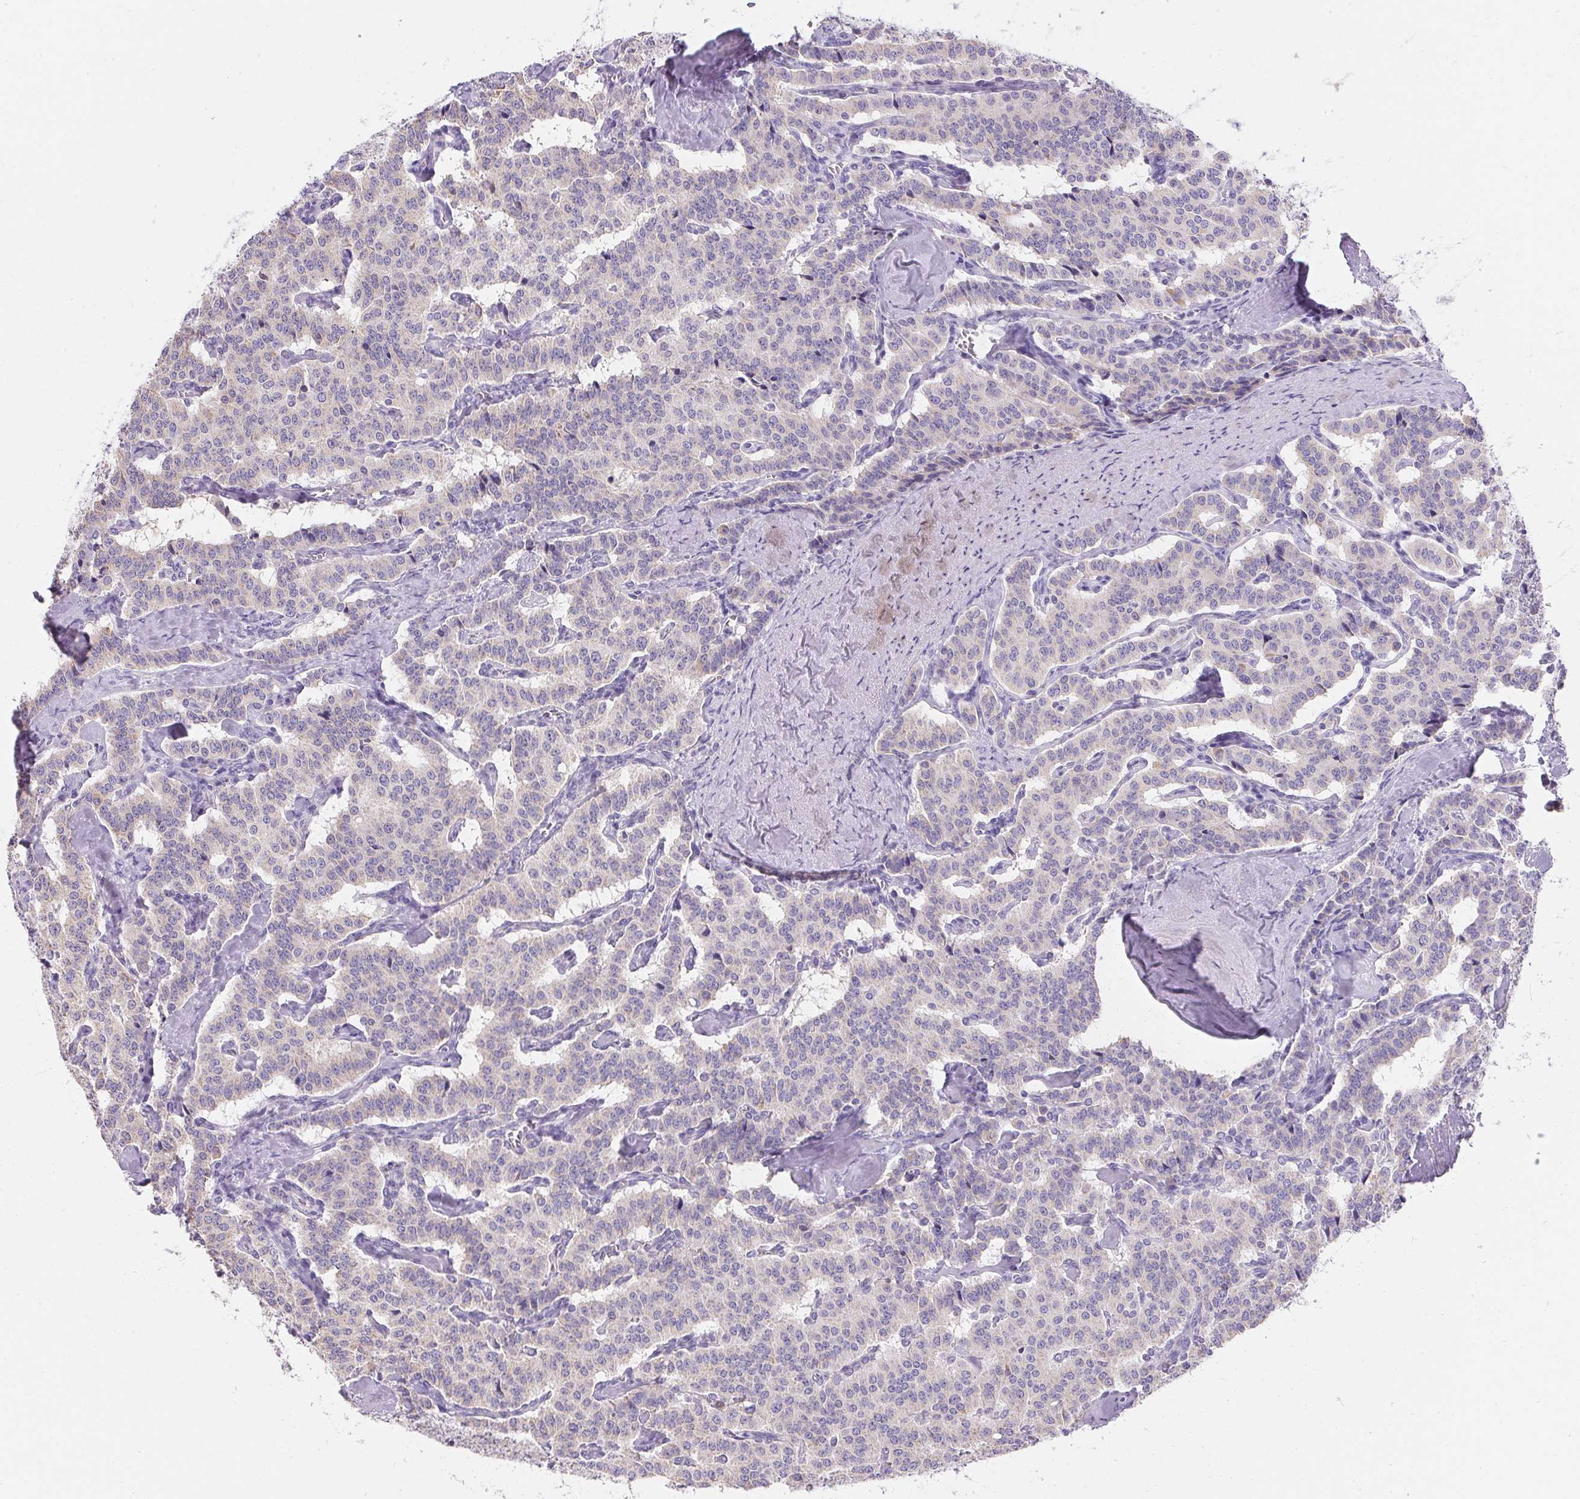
{"staining": {"intensity": "negative", "quantity": "none", "location": "none"}, "tissue": "carcinoid", "cell_type": "Tumor cells", "image_type": "cancer", "snomed": [{"axis": "morphology", "description": "Carcinoid, malignant, NOS"}, {"axis": "topography", "description": "Lung"}], "caption": "Protein analysis of carcinoid reveals no significant expression in tumor cells. Nuclei are stained in blue.", "gene": "ASGR2", "patient": {"sex": "female", "age": 46}}